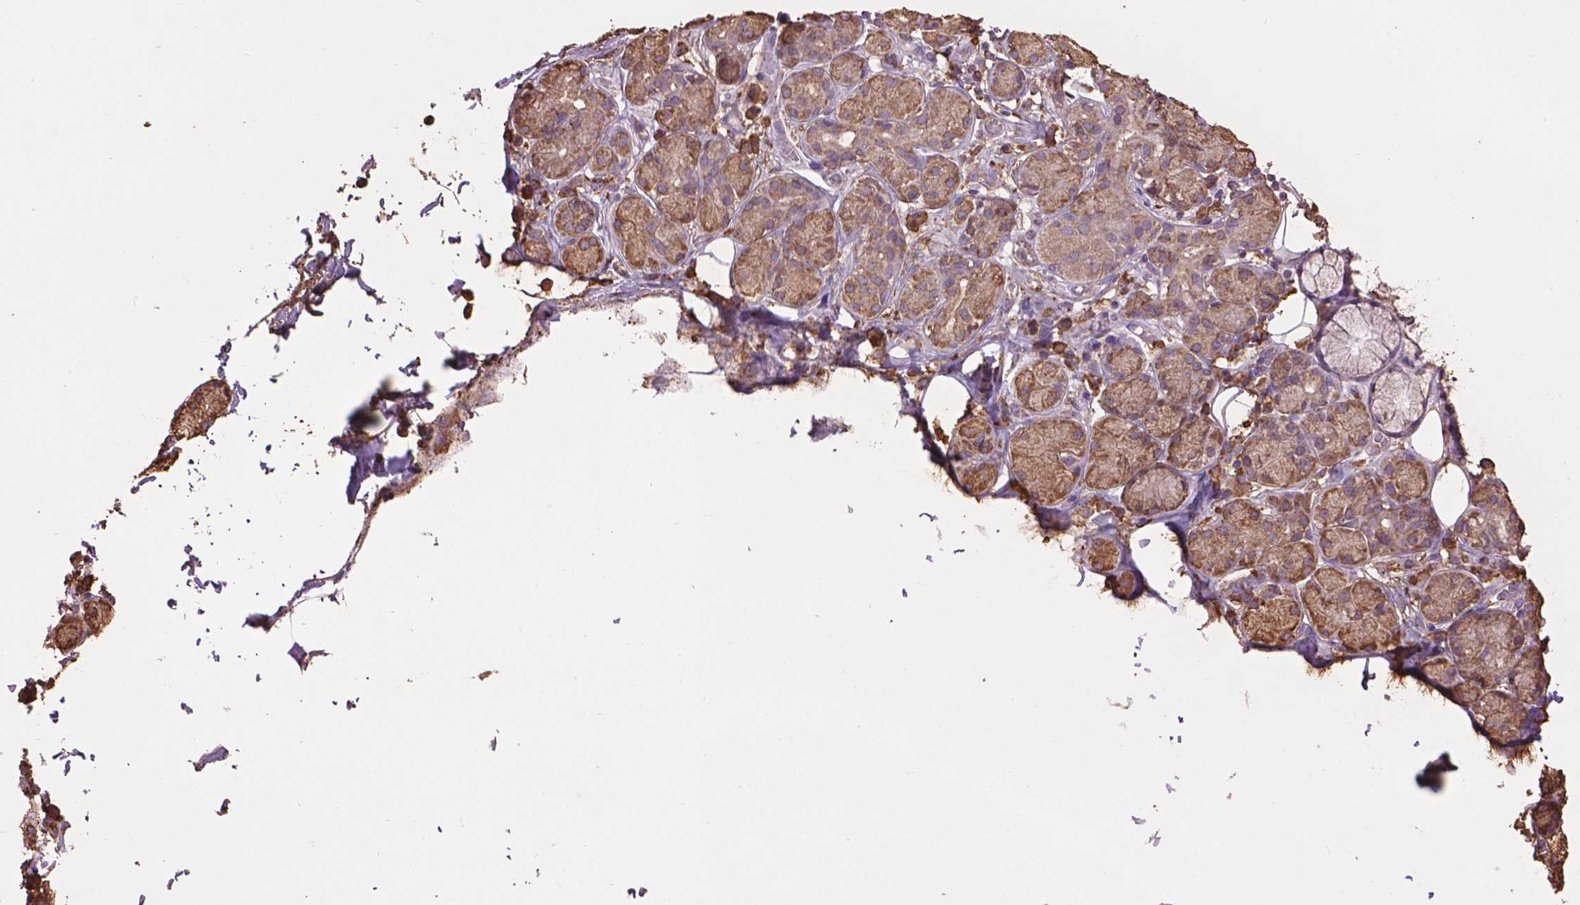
{"staining": {"intensity": "moderate", "quantity": ">75%", "location": "cytoplasmic/membranous"}, "tissue": "salivary gland", "cell_type": "Glandular cells", "image_type": "normal", "snomed": [{"axis": "morphology", "description": "Normal tissue, NOS"}, {"axis": "topography", "description": "Salivary gland"}, {"axis": "topography", "description": "Peripheral nerve tissue"}], "caption": "IHC staining of unremarkable salivary gland, which exhibits medium levels of moderate cytoplasmic/membranous expression in approximately >75% of glandular cells indicating moderate cytoplasmic/membranous protein staining. The staining was performed using DAB (brown) for protein detection and nuclei were counterstained in hematoxylin (blue).", "gene": "PPP2R5E", "patient": {"sex": "male", "age": 71}}